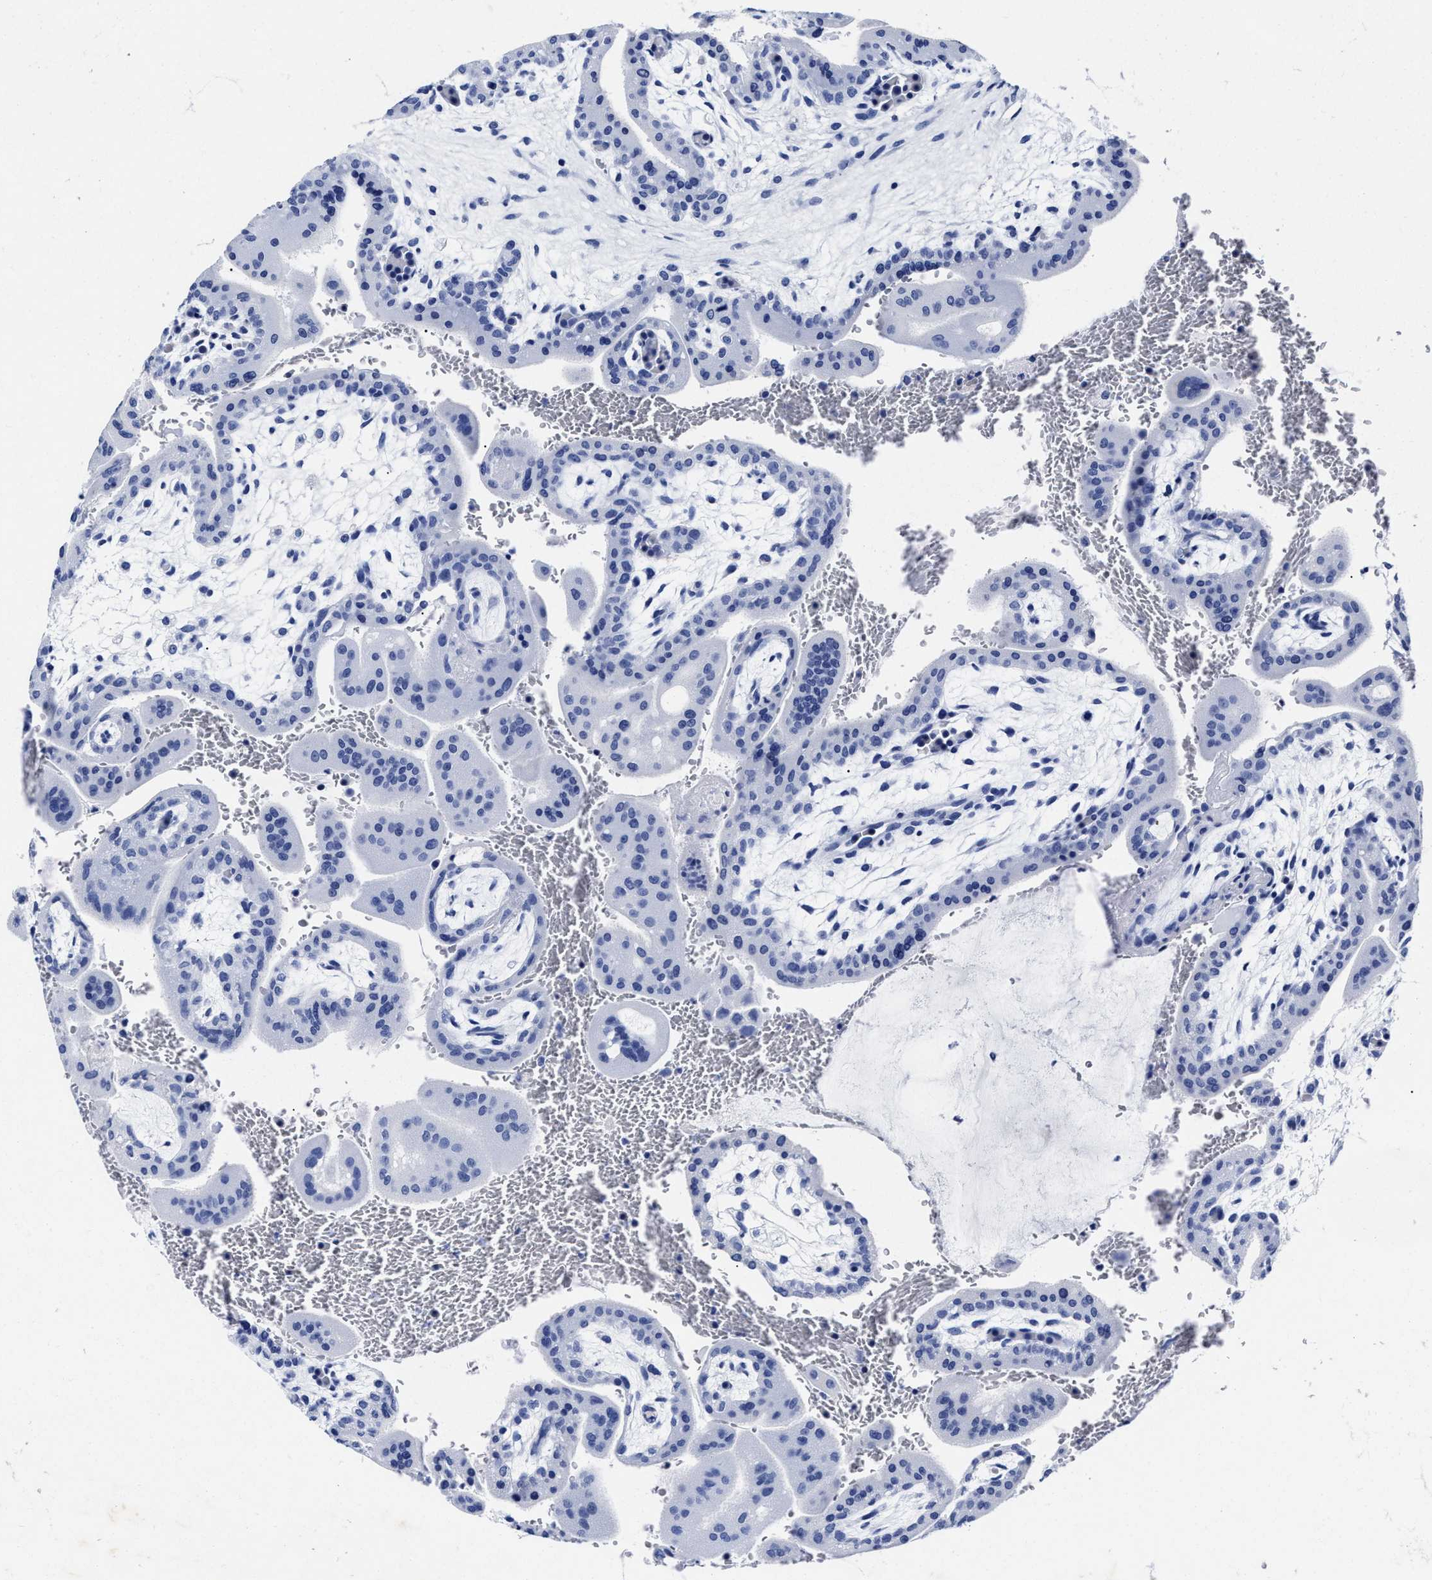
{"staining": {"intensity": "negative", "quantity": "none", "location": "none"}, "tissue": "placenta", "cell_type": "Trophoblastic cells", "image_type": "normal", "snomed": [{"axis": "morphology", "description": "Normal tissue, NOS"}, {"axis": "topography", "description": "Placenta"}], "caption": "The histopathology image shows no staining of trophoblastic cells in unremarkable placenta.", "gene": "LRRC8E", "patient": {"sex": "female", "age": 35}}